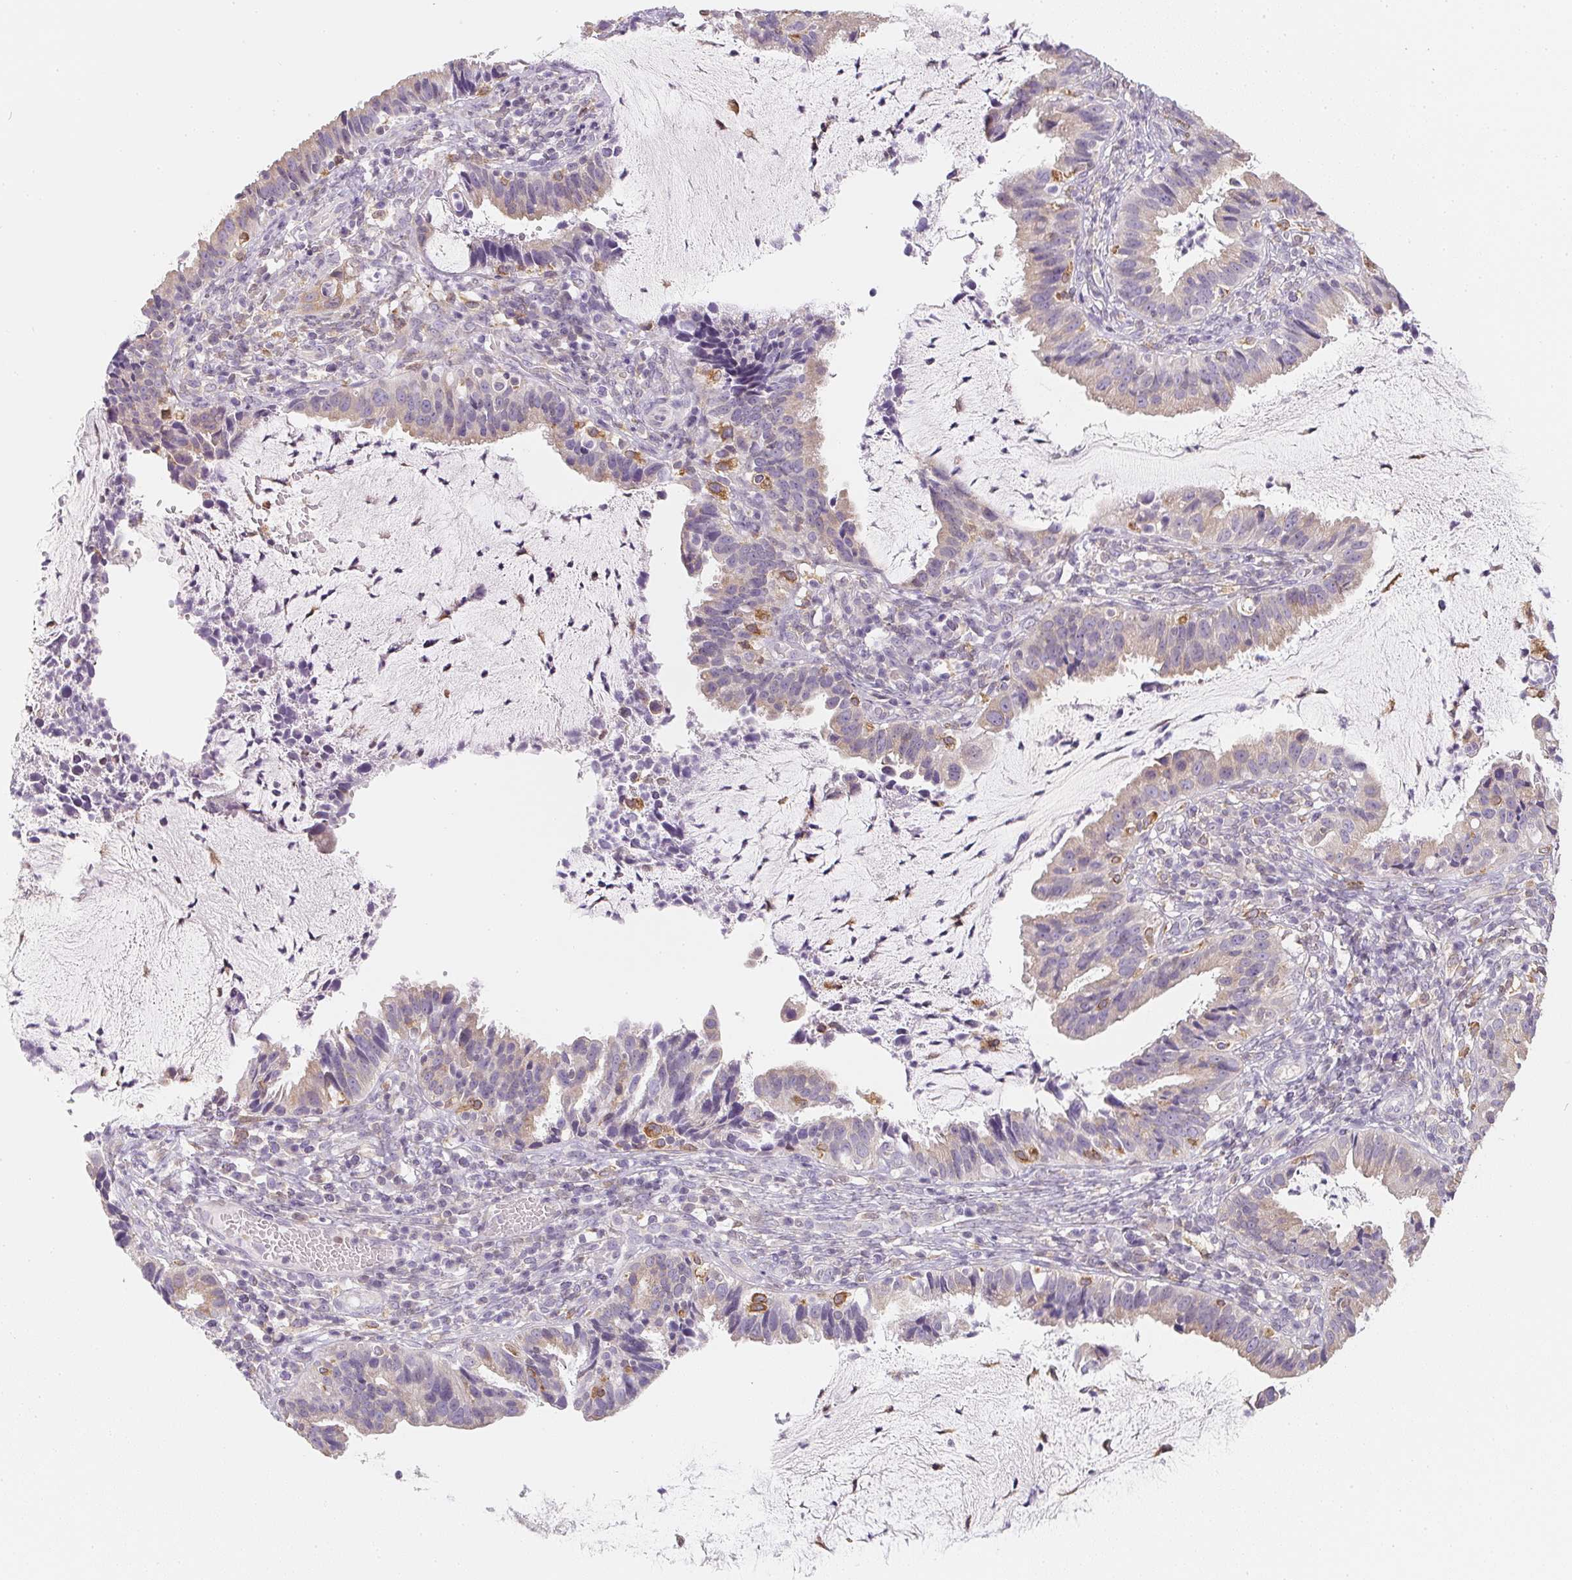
{"staining": {"intensity": "weak", "quantity": "<25%", "location": "cytoplasmic/membranous"}, "tissue": "cervical cancer", "cell_type": "Tumor cells", "image_type": "cancer", "snomed": [{"axis": "morphology", "description": "Adenocarcinoma, NOS"}, {"axis": "topography", "description": "Cervix"}], "caption": "This is an IHC image of cervical cancer (adenocarcinoma). There is no expression in tumor cells.", "gene": "SOAT1", "patient": {"sex": "female", "age": 34}}